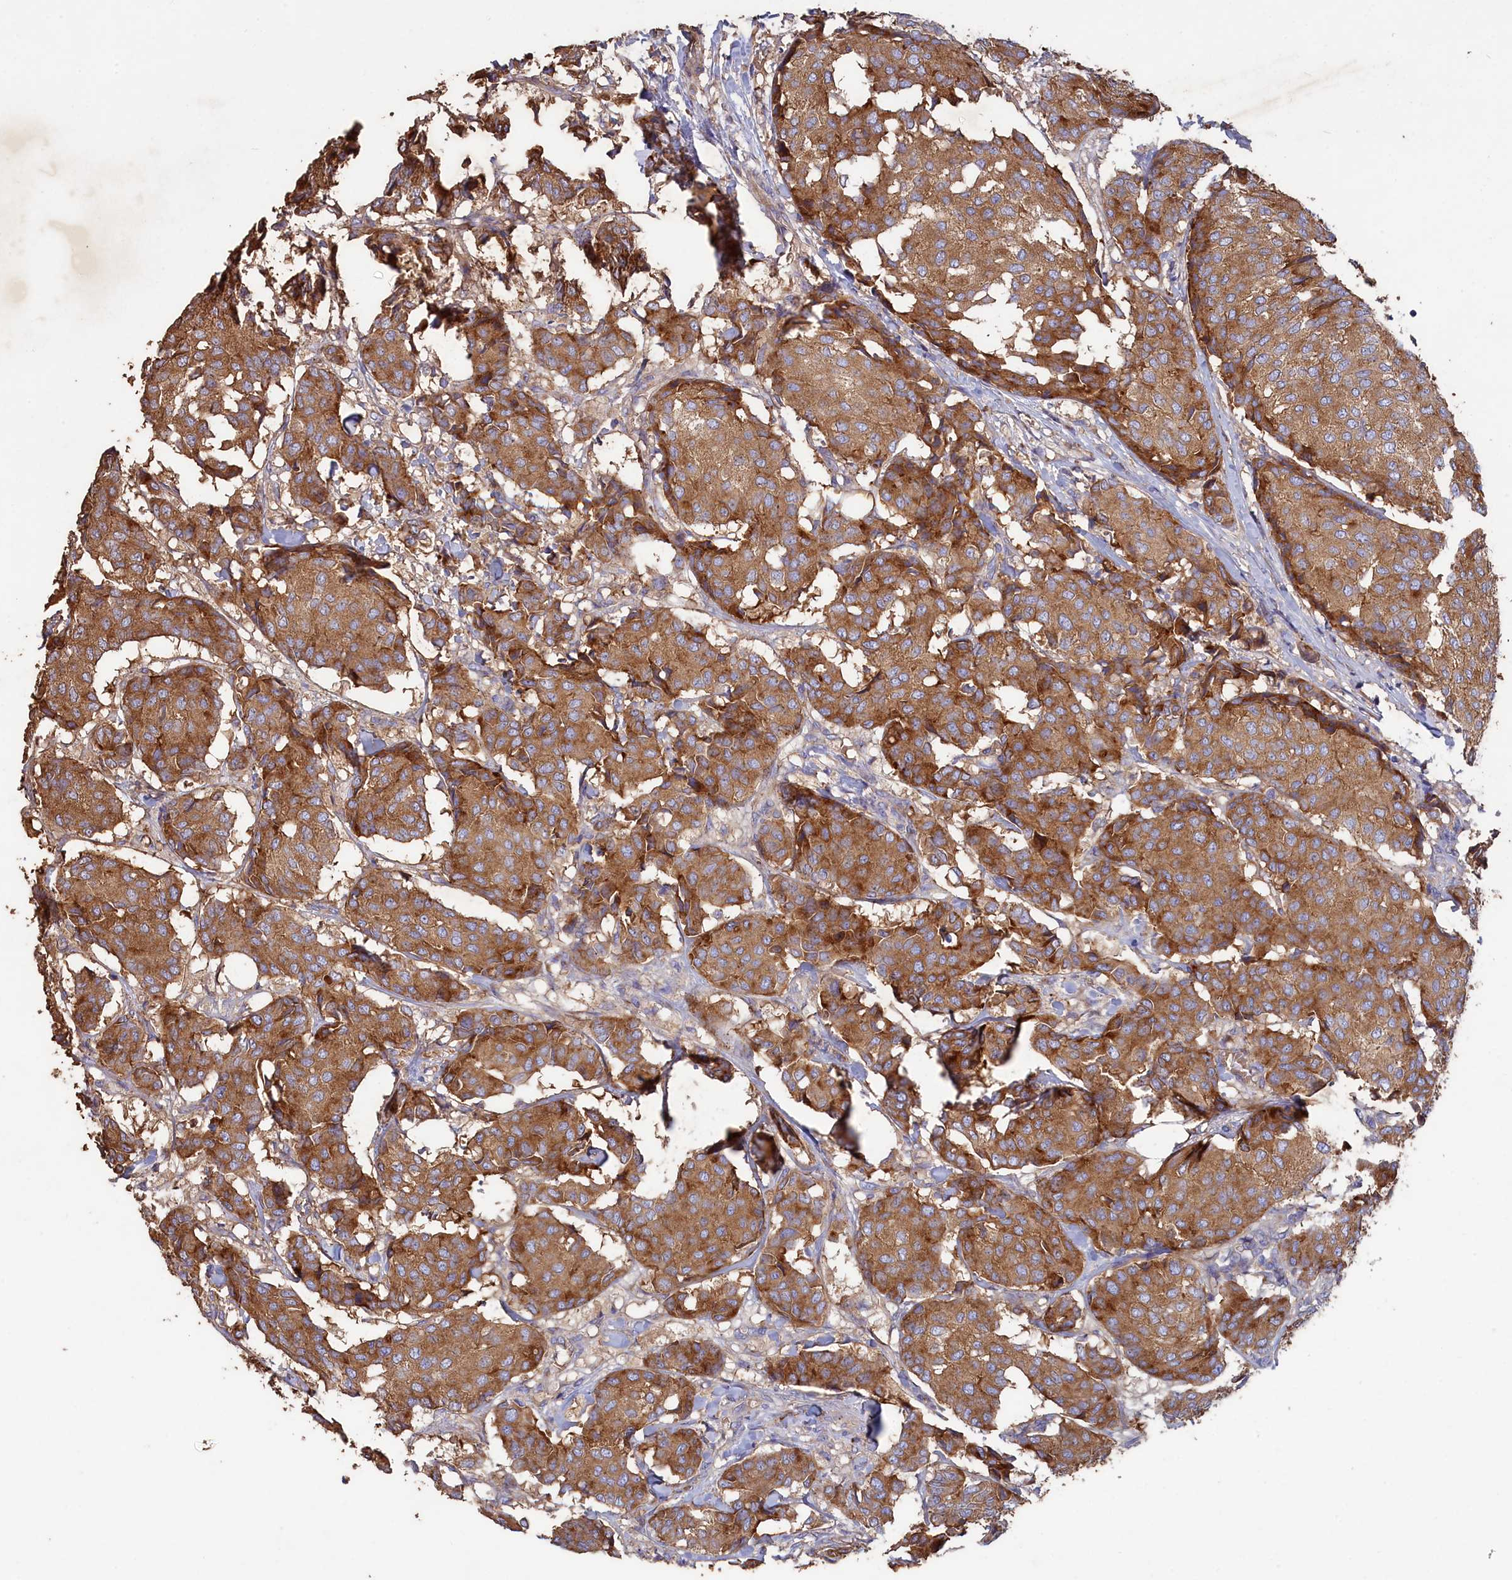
{"staining": {"intensity": "moderate", "quantity": ">75%", "location": "cytoplasmic/membranous"}, "tissue": "breast cancer", "cell_type": "Tumor cells", "image_type": "cancer", "snomed": [{"axis": "morphology", "description": "Duct carcinoma"}, {"axis": "topography", "description": "Breast"}], "caption": "Breast intraductal carcinoma stained for a protein displays moderate cytoplasmic/membranous positivity in tumor cells. (DAB IHC with brightfield microscopy, high magnification).", "gene": "SCAMP4", "patient": {"sex": "female", "age": 75}}